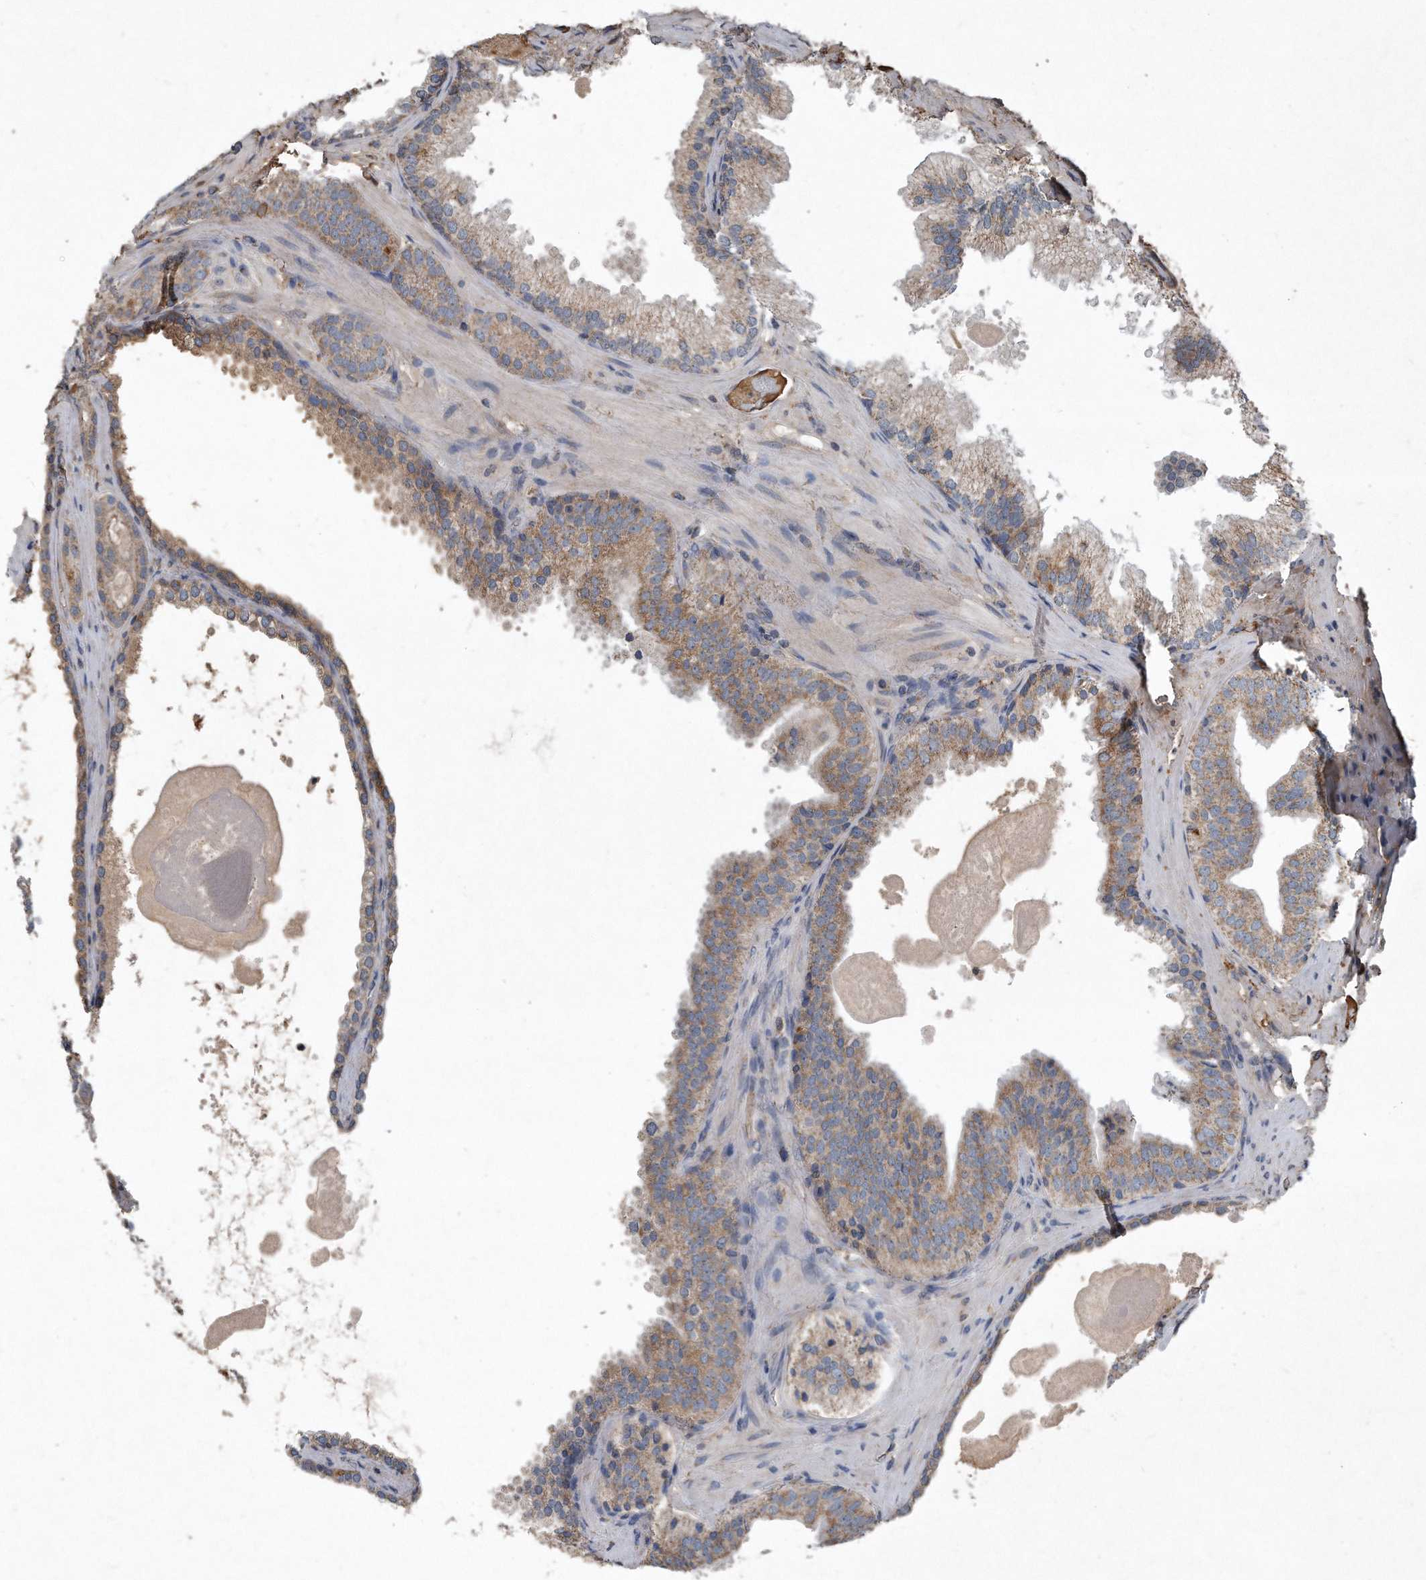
{"staining": {"intensity": "weak", "quantity": ">75%", "location": "cytoplasmic/membranous"}, "tissue": "prostate cancer", "cell_type": "Tumor cells", "image_type": "cancer", "snomed": [{"axis": "morphology", "description": "Normal morphology"}, {"axis": "morphology", "description": "Adenocarcinoma, Low grade"}, {"axis": "topography", "description": "Prostate"}], "caption": "IHC micrograph of human prostate cancer (adenocarcinoma (low-grade)) stained for a protein (brown), which exhibits low levels of weak cytoplasmic/membranous staining in approximately >75% of tumor cells.", "gene": "SDHA", "patient": {"sex": "male", "age": 72}}